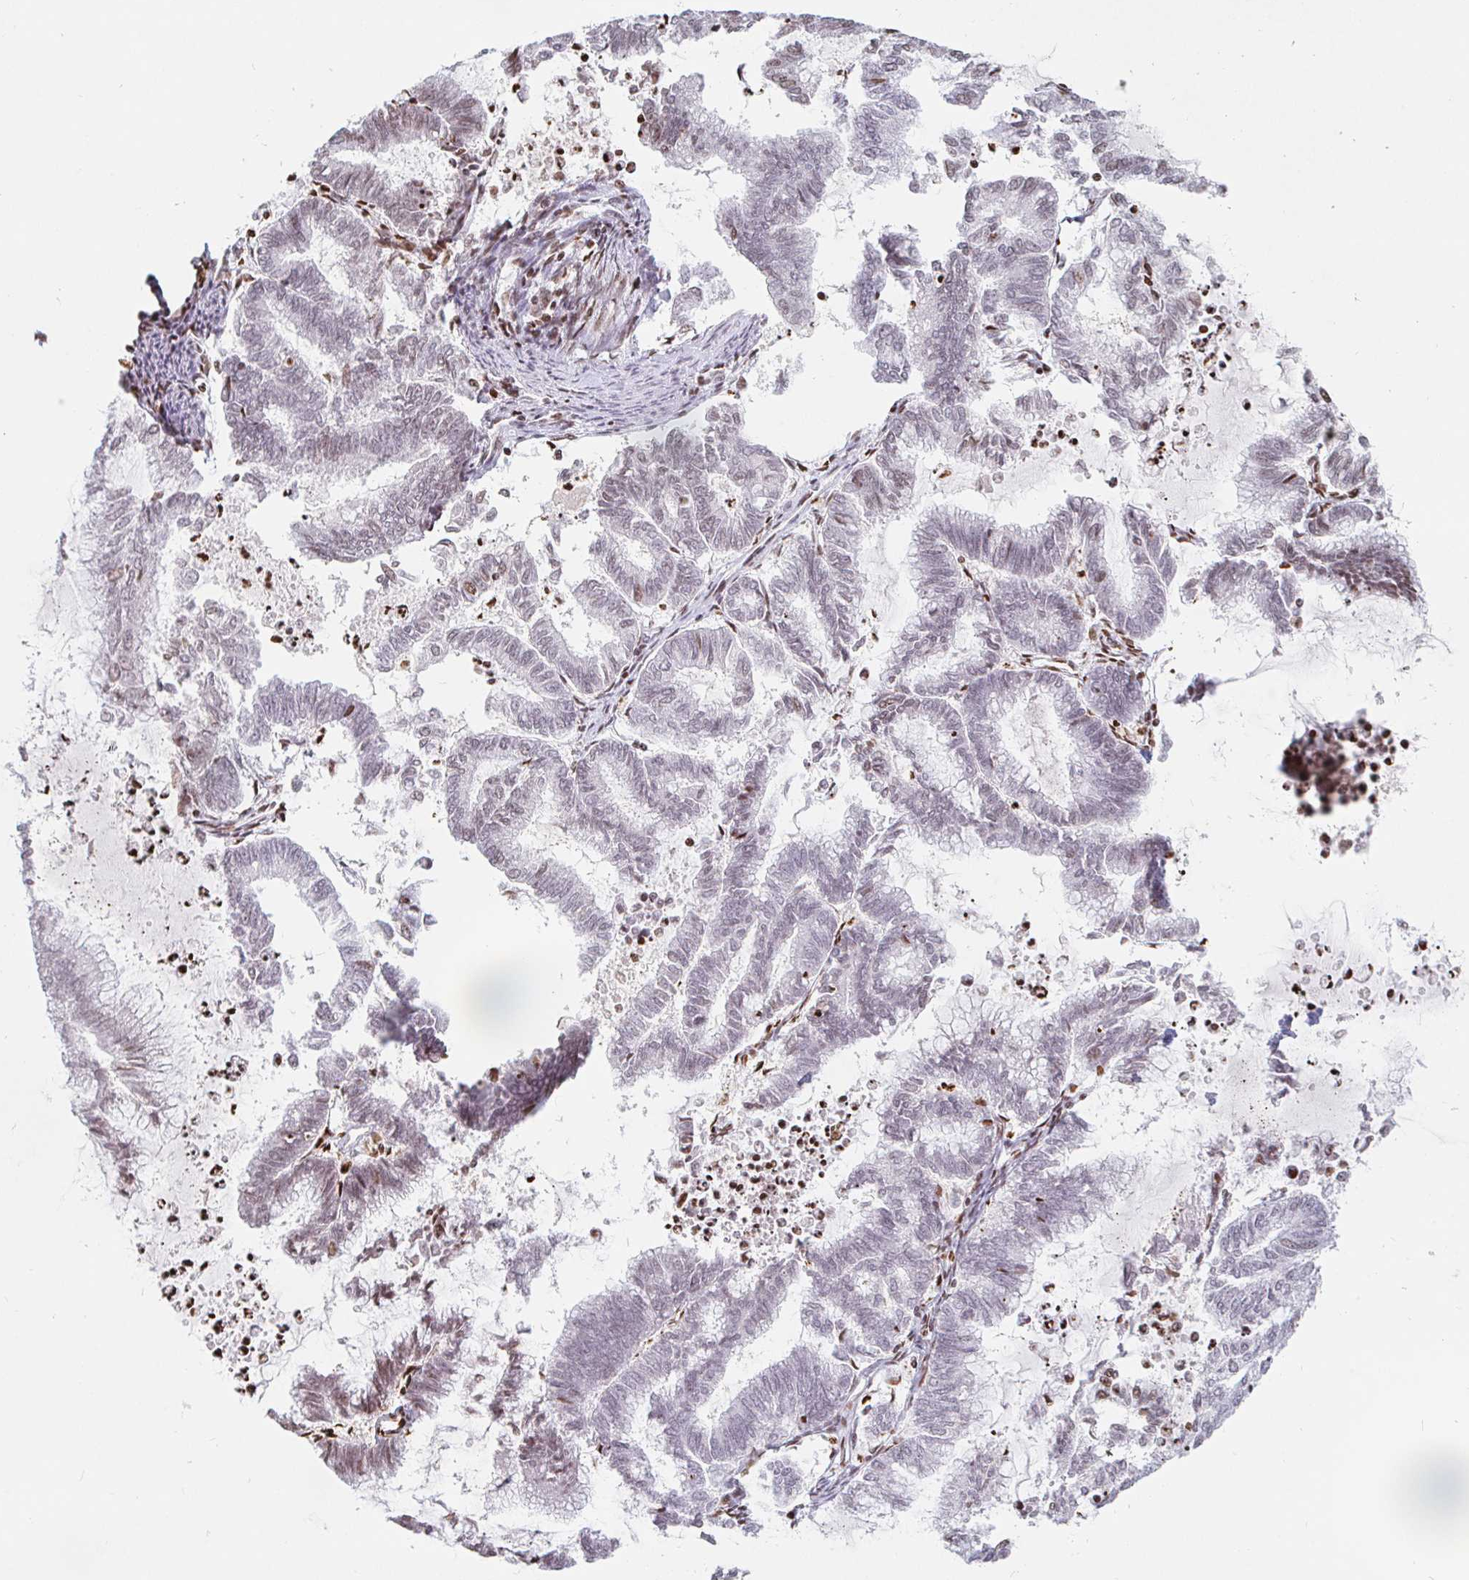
{"staining": {"intensity": "weak", "quantity": "<25%", "location": "nuclear"}, "tissue": "endometrial cancer", "cell_type": "Tumor cells", "image_type": "cancer", "snomed": [{"axis": "morphology", "description": "Adenocarcinoma, NOS"}, {"axis": "topography", "description": "Endometrium"}], "caption": "The immunohistochemistry (IHC) image has no significant staining in tumor cells of endometrial cancer tissue.", "gene": "HOXC10", "patient": {"sex": "female", "age": 79}}